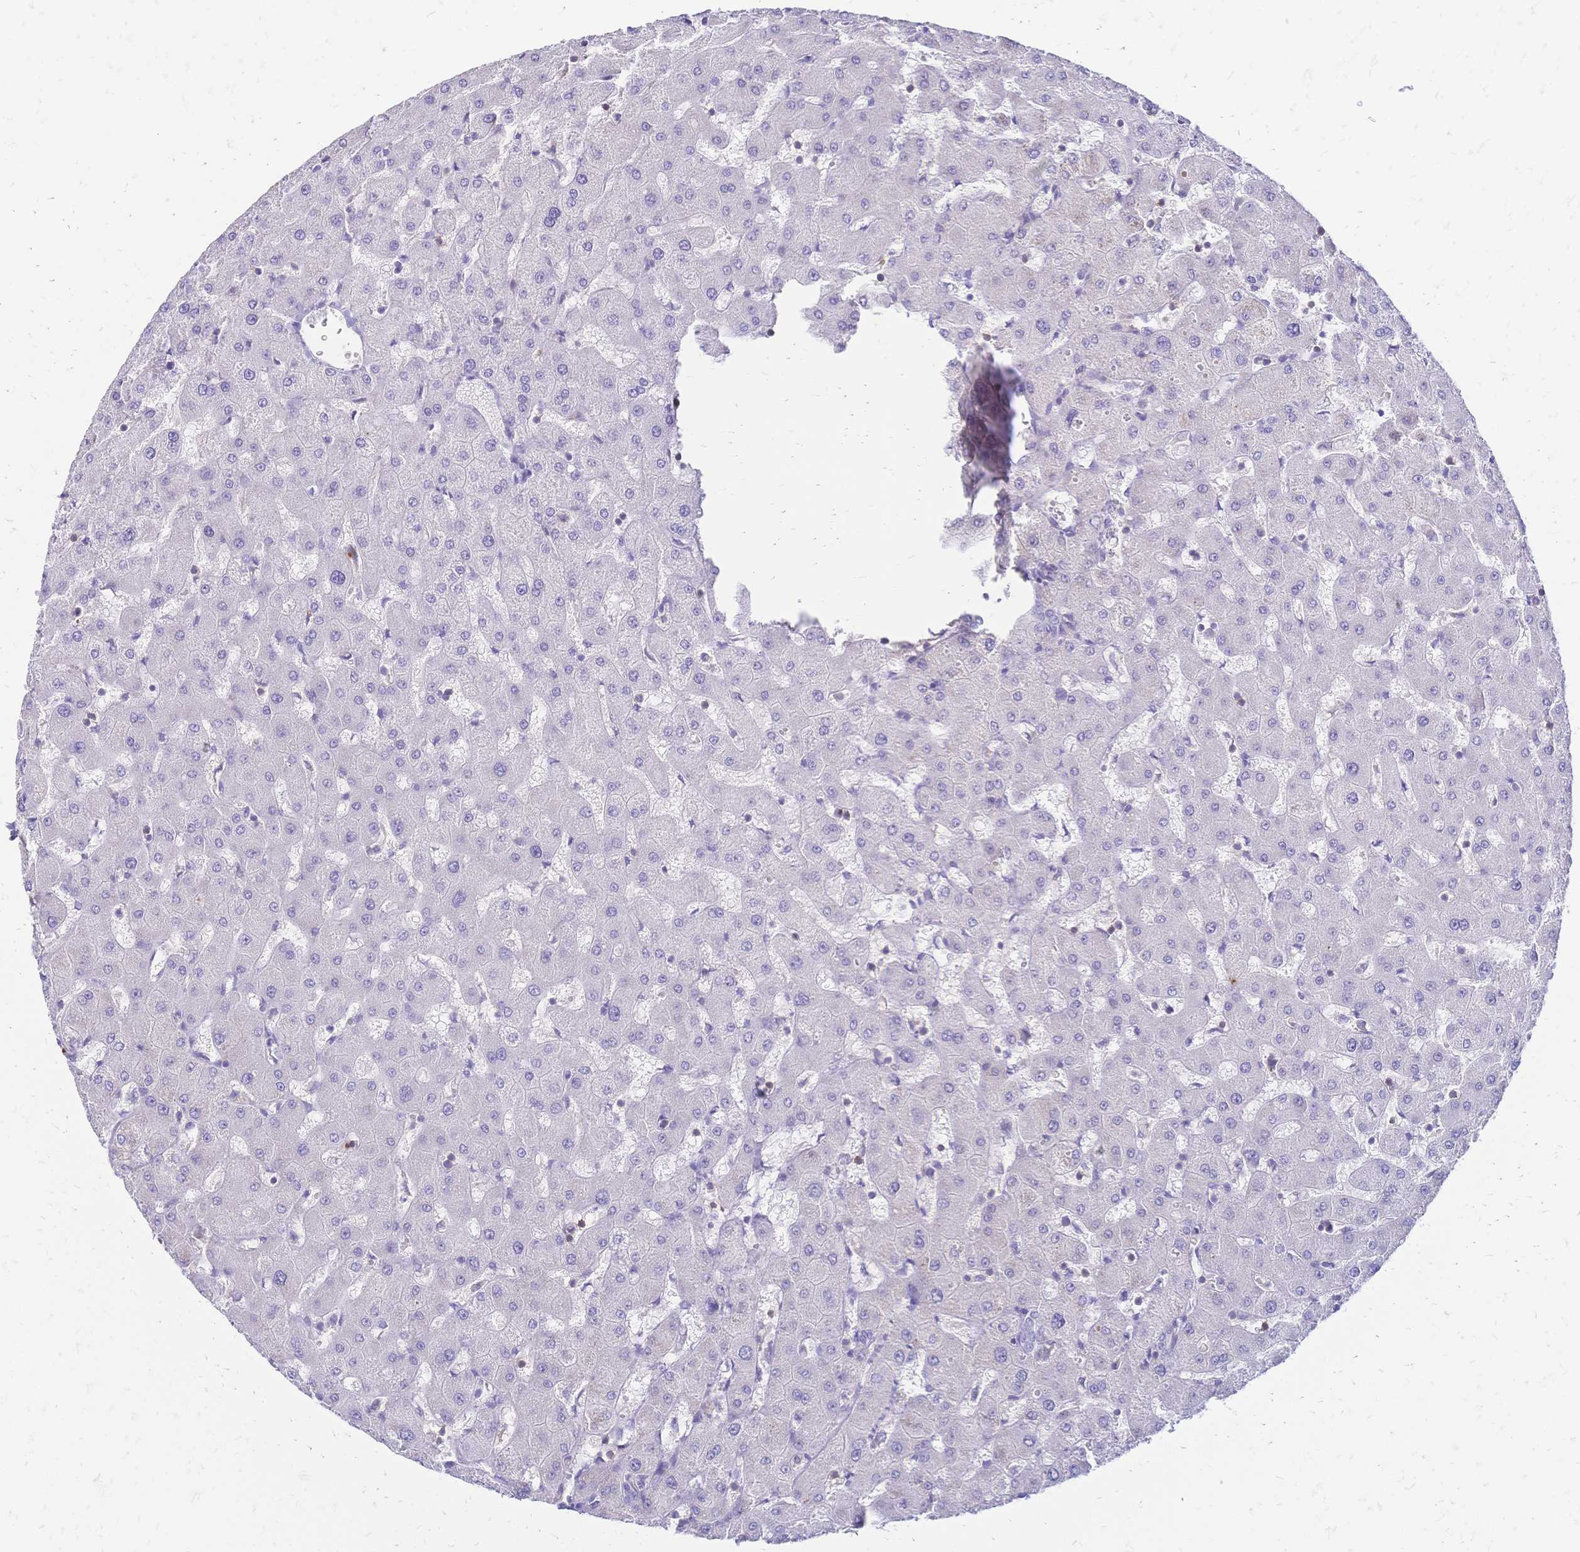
{"staining": {"intensity": "negative", "quantity": "none", "location": "none"}, "tissue": "liver", "cell_type": "Cholangiocytes", "image_type": "normal", "snomed": [{"axis": "morphology", "description": "Normal tissue, NOS"}, {"axis": "topography", "description": "Liver"}], "caption": "Protein analysis of benign liver exhibits no significant staining in cholangiocytes. (Immunohistochemistry, brightfield microscopy, high magnification).", "gene": "IL2RA", "patient": {"sex": "female", "age": 63}}